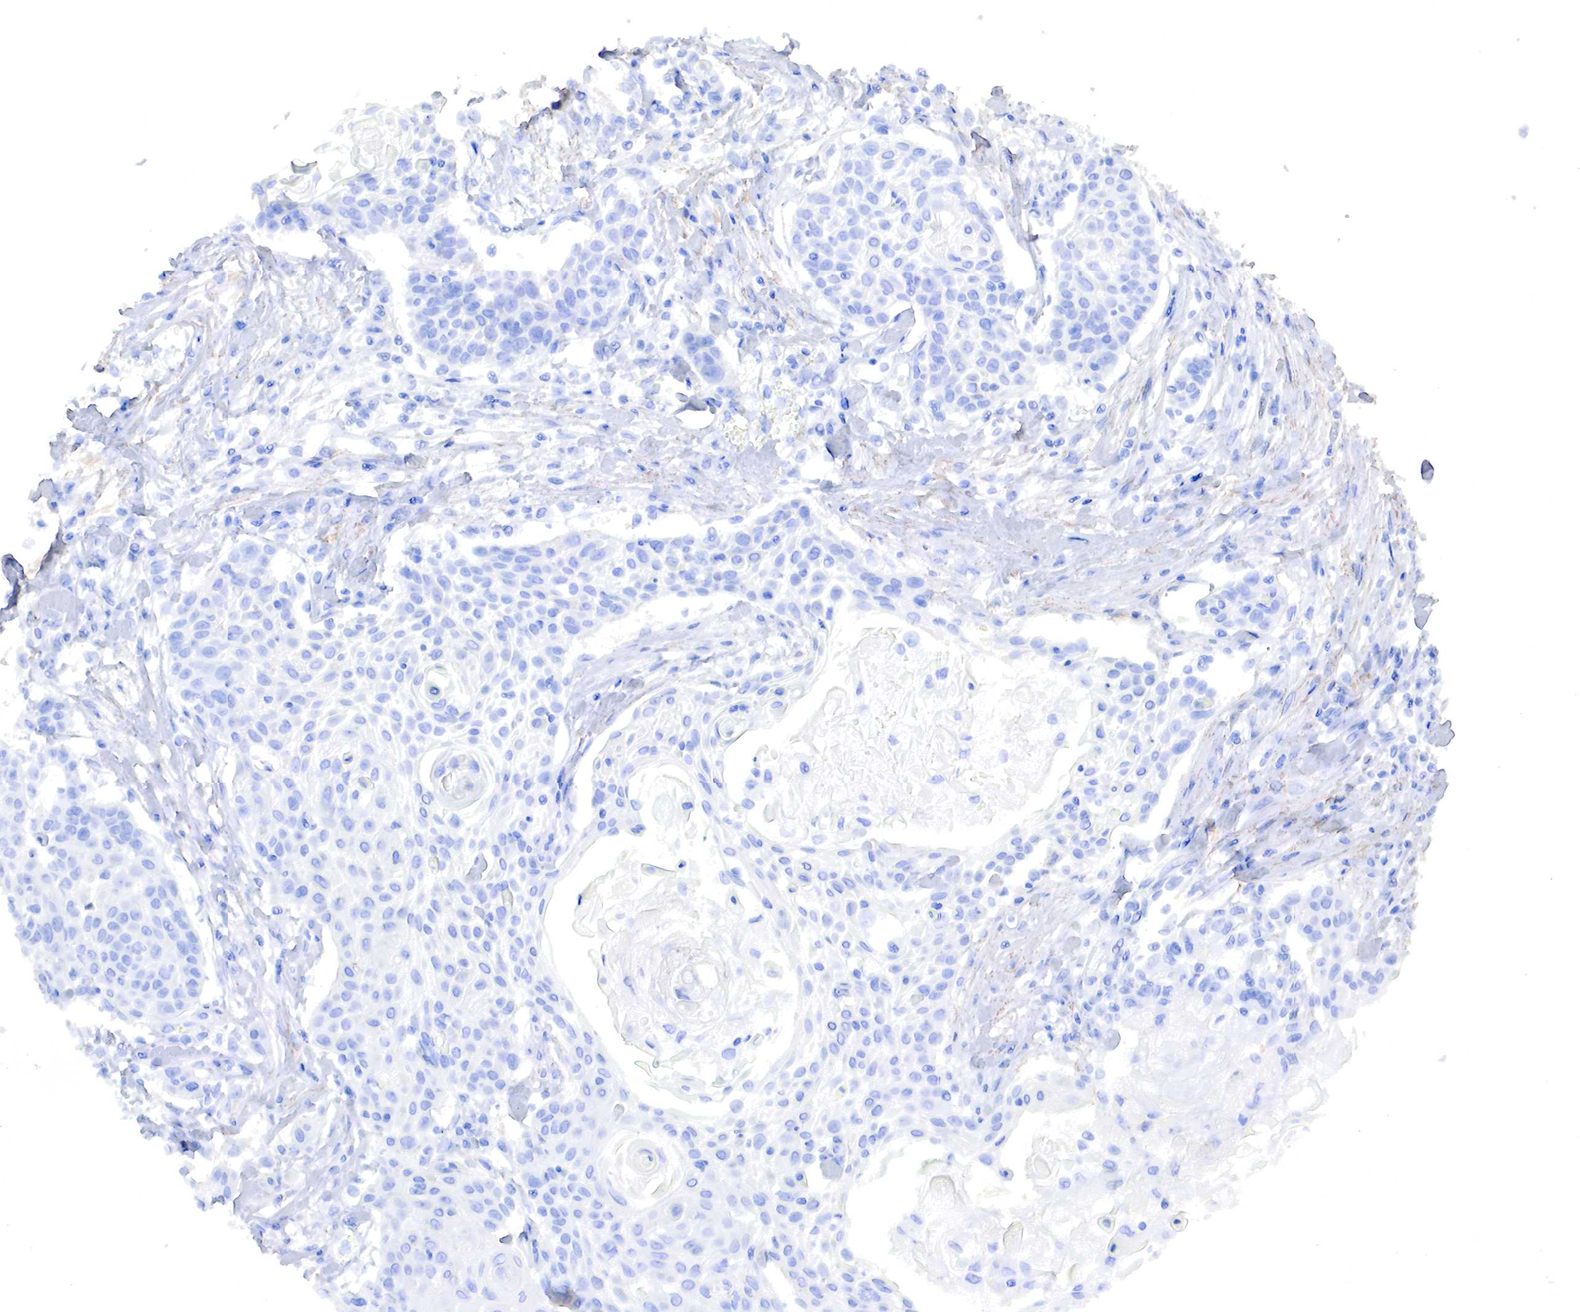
{"staining": {"intensity": "negative", "quantity": "none", "location": "none"}, "tissue": "head and neck cancer", "cell_type": "Tumor cells", "image_type": "cancer", "snomed": [{"axis": "morphology", "description": "Squamous cell carcinoma, NOS"}, {"axis": "morphology", "description": "Squamous cell carcinoma, metastatic, NOS"}, {"axis": "topography", "description": "Lymph node"}, {"axis": "topography", "description": "Salivary gland"}, {"axis": "topography", "description": "Head-Neck"}], "caption": "This is a image of IHC staining of metastatic squamous cell carcinoma (head and neck), which shows no expression in tumor cells.", "gene": "TPM1", "patient": {"sex": "female", "age": 74}}